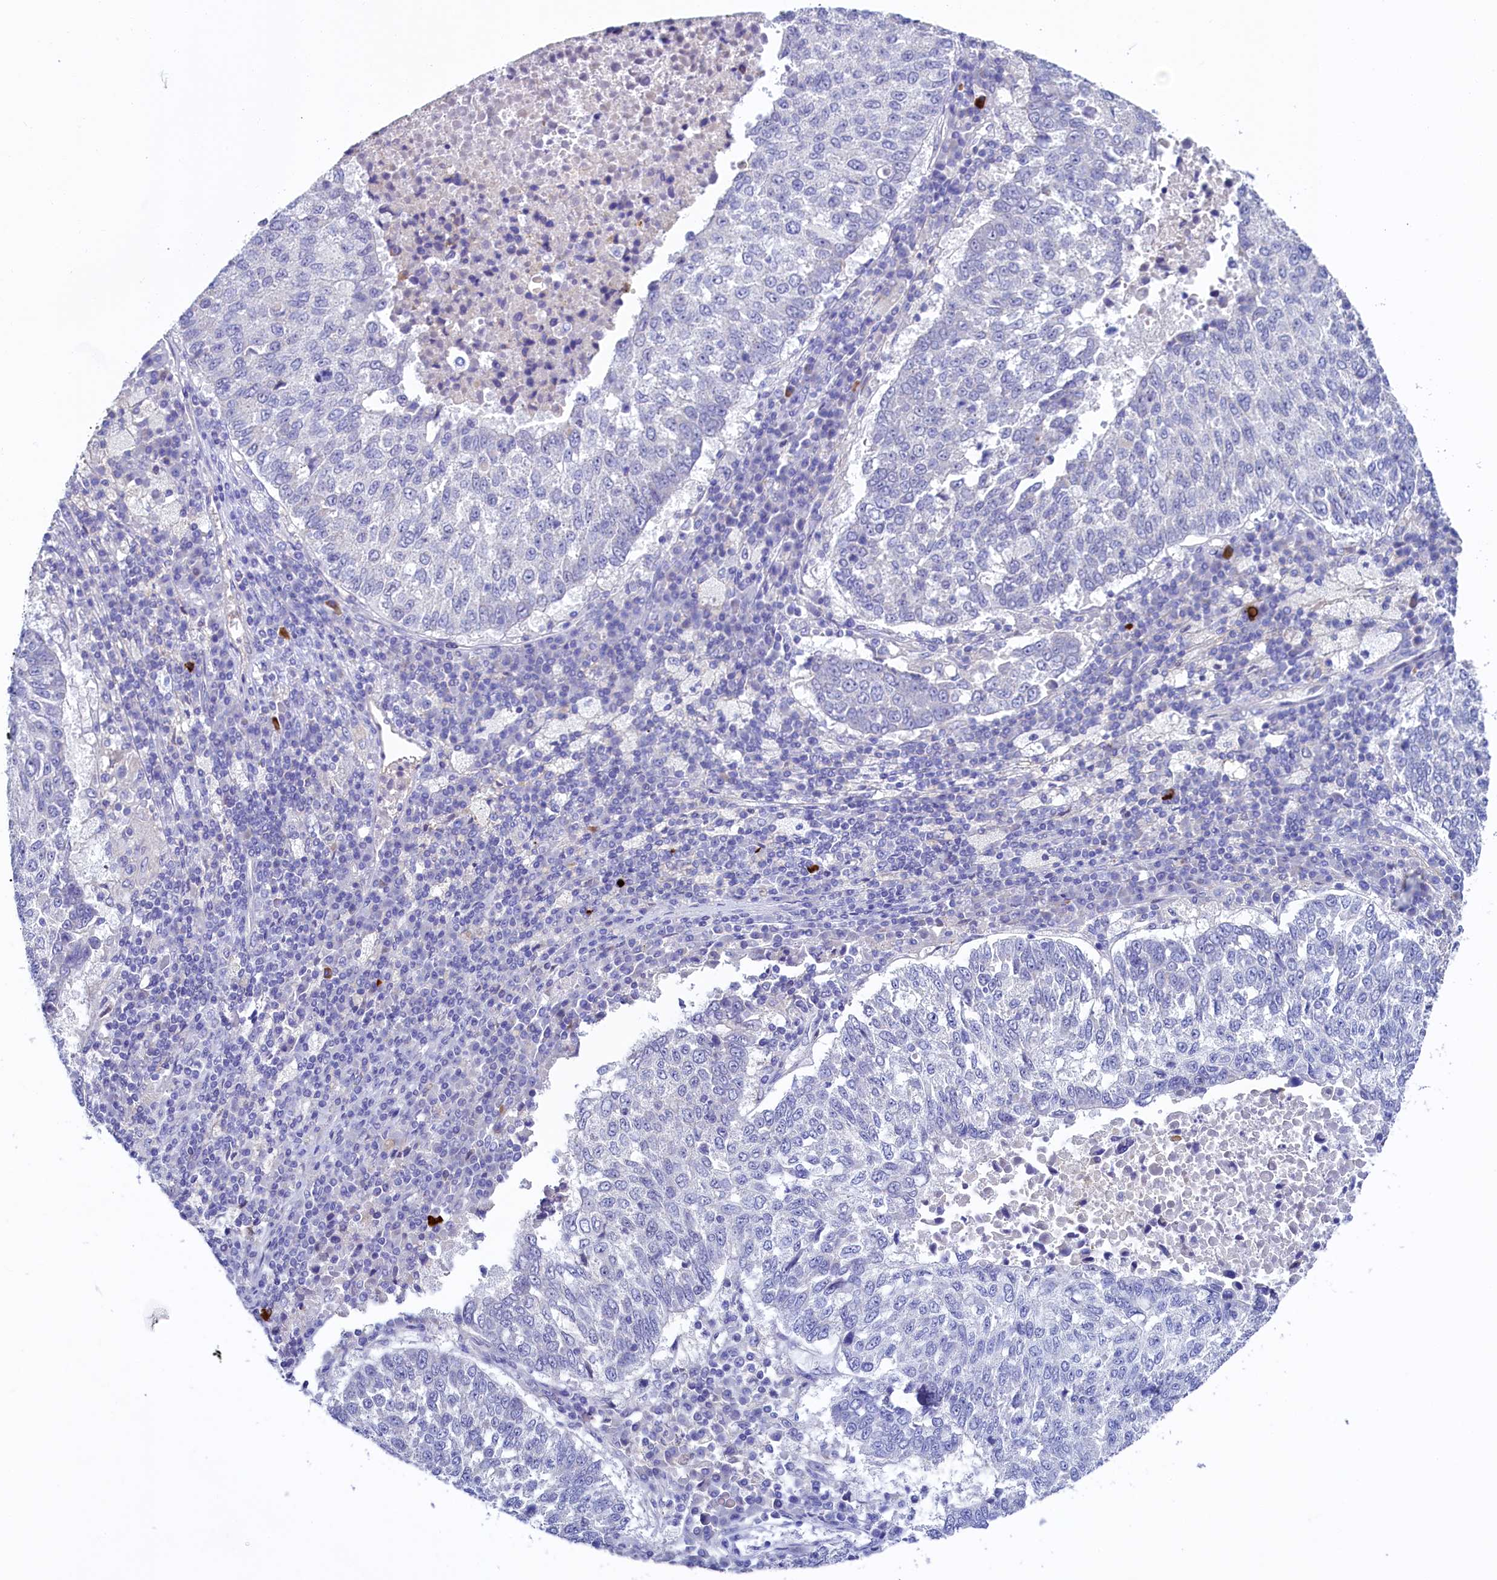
{"staining": {"intensity": "negative", "quantity": "none", "location": "none"}, "tissue": "lung cancer", "cell_type": "Tumor cells", "image_type": "cancer", "snomed": [{"axis": "morphology", "description": "Squamous cell carcinoma, NOS"}, {"axis": "topography", "description": "Lung"}], "caption": "Immunohistochemistry (IHC) image of neoplastic tissue: human squamous cell carcinoma (lung) stained with DAB (3,3'-diaminobenzidine) displays no significant protein staining in tumor cells.", "gene": "FLYWCH2", "patient": {"sex": "male", "age": 73}}